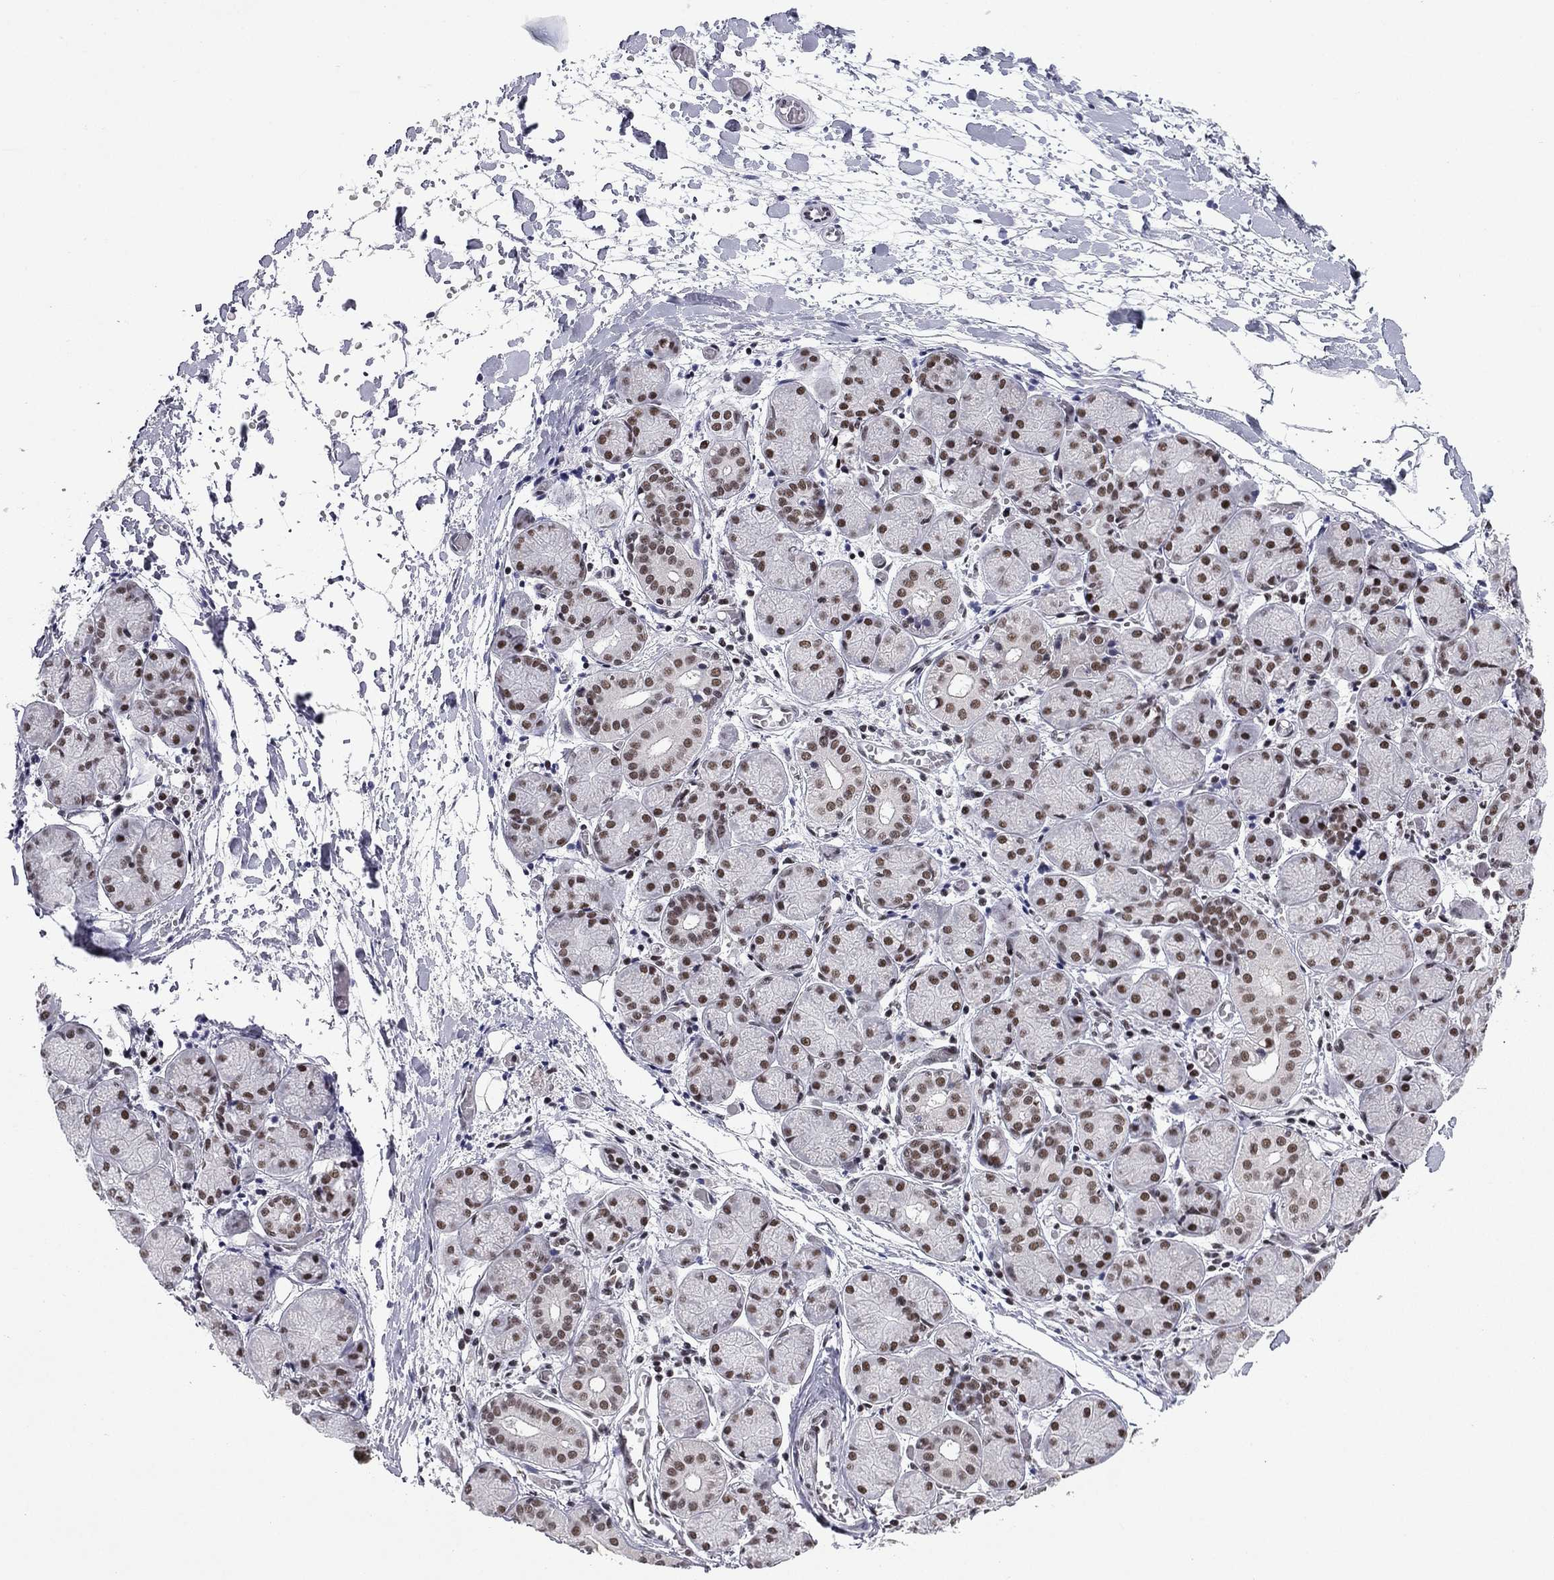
{"staining": {"intensity": "strong", "quantity": "25%-75%", "location": "nuclear"}, "tissue": "salivary gland", "cell_type": "Glandular cells", "image_type": "normal", "snomed": [{"axis": "morphology", "description": "Normal tissue, NOS"}, {"axis": "topography", "description": "Salivary gland"}, {"axis": "topography", "description": "Peripheral nerve tissue"}], "caption": "Brown immunohistochemical staining in unremarkable salivary gland reveals strong nuclear staining in approximately 25%-75% of glandular cells.", "gene": "ETV5", "patient": {"sex": "female", "age": 24}}